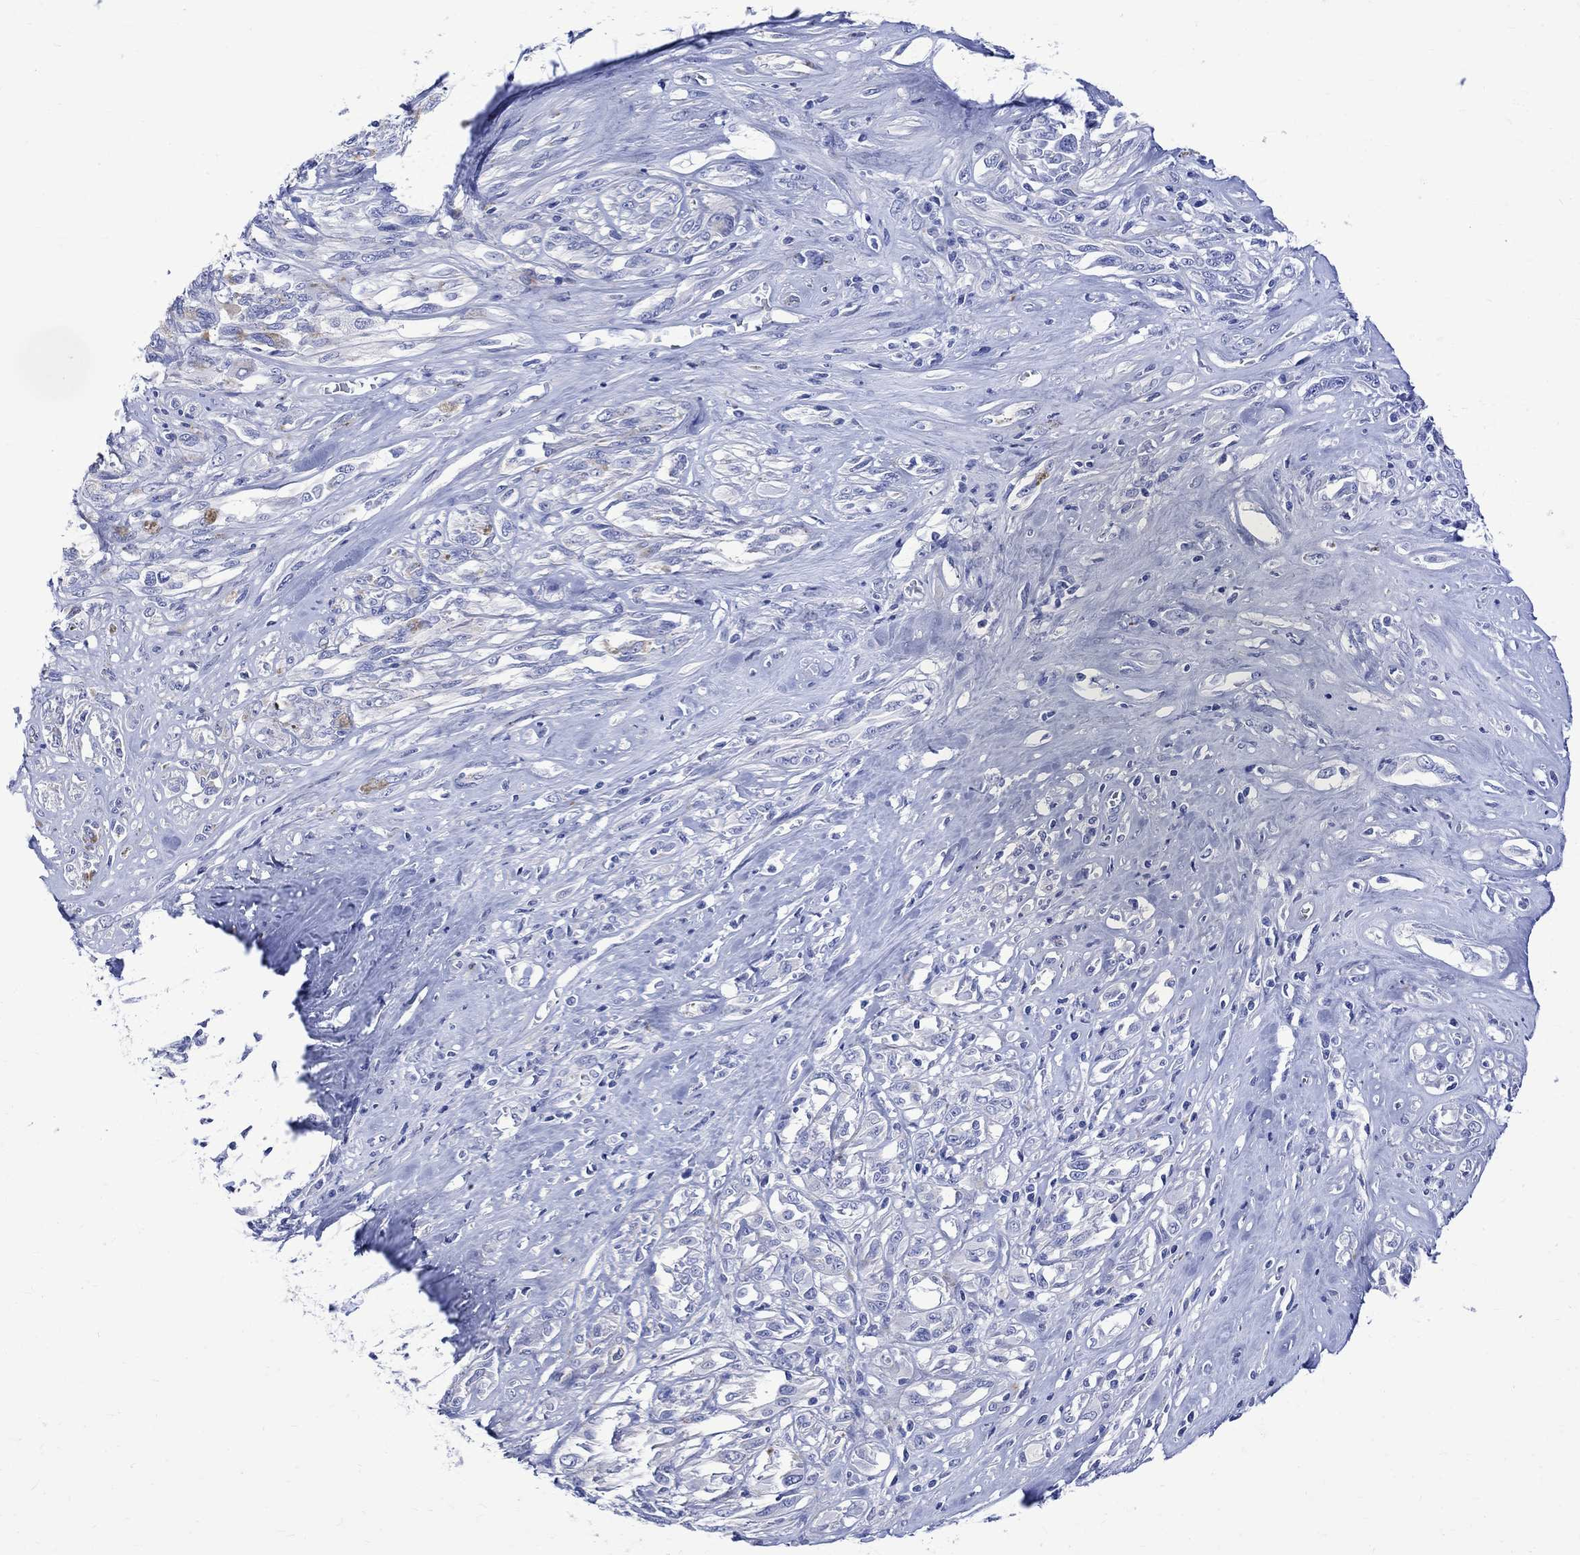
{"staining": {"intensity": "weak", "quantity": "<25%", "location": "cytoplasmic/membranous"}, "tissue": "melanoma", "cell_type": "Tumor cells", "image_type": "cancer", "snomed": [{"axis": "morphology", "description": "Malignant melanoma, NOS"}, {"axis": "topography", "description": "Skin"}], "caption": "The micrograph reveals no staining of tumor cells in melanoma.", "gene": "PARVB", "patient": {"sex": "female", "age": 91}}